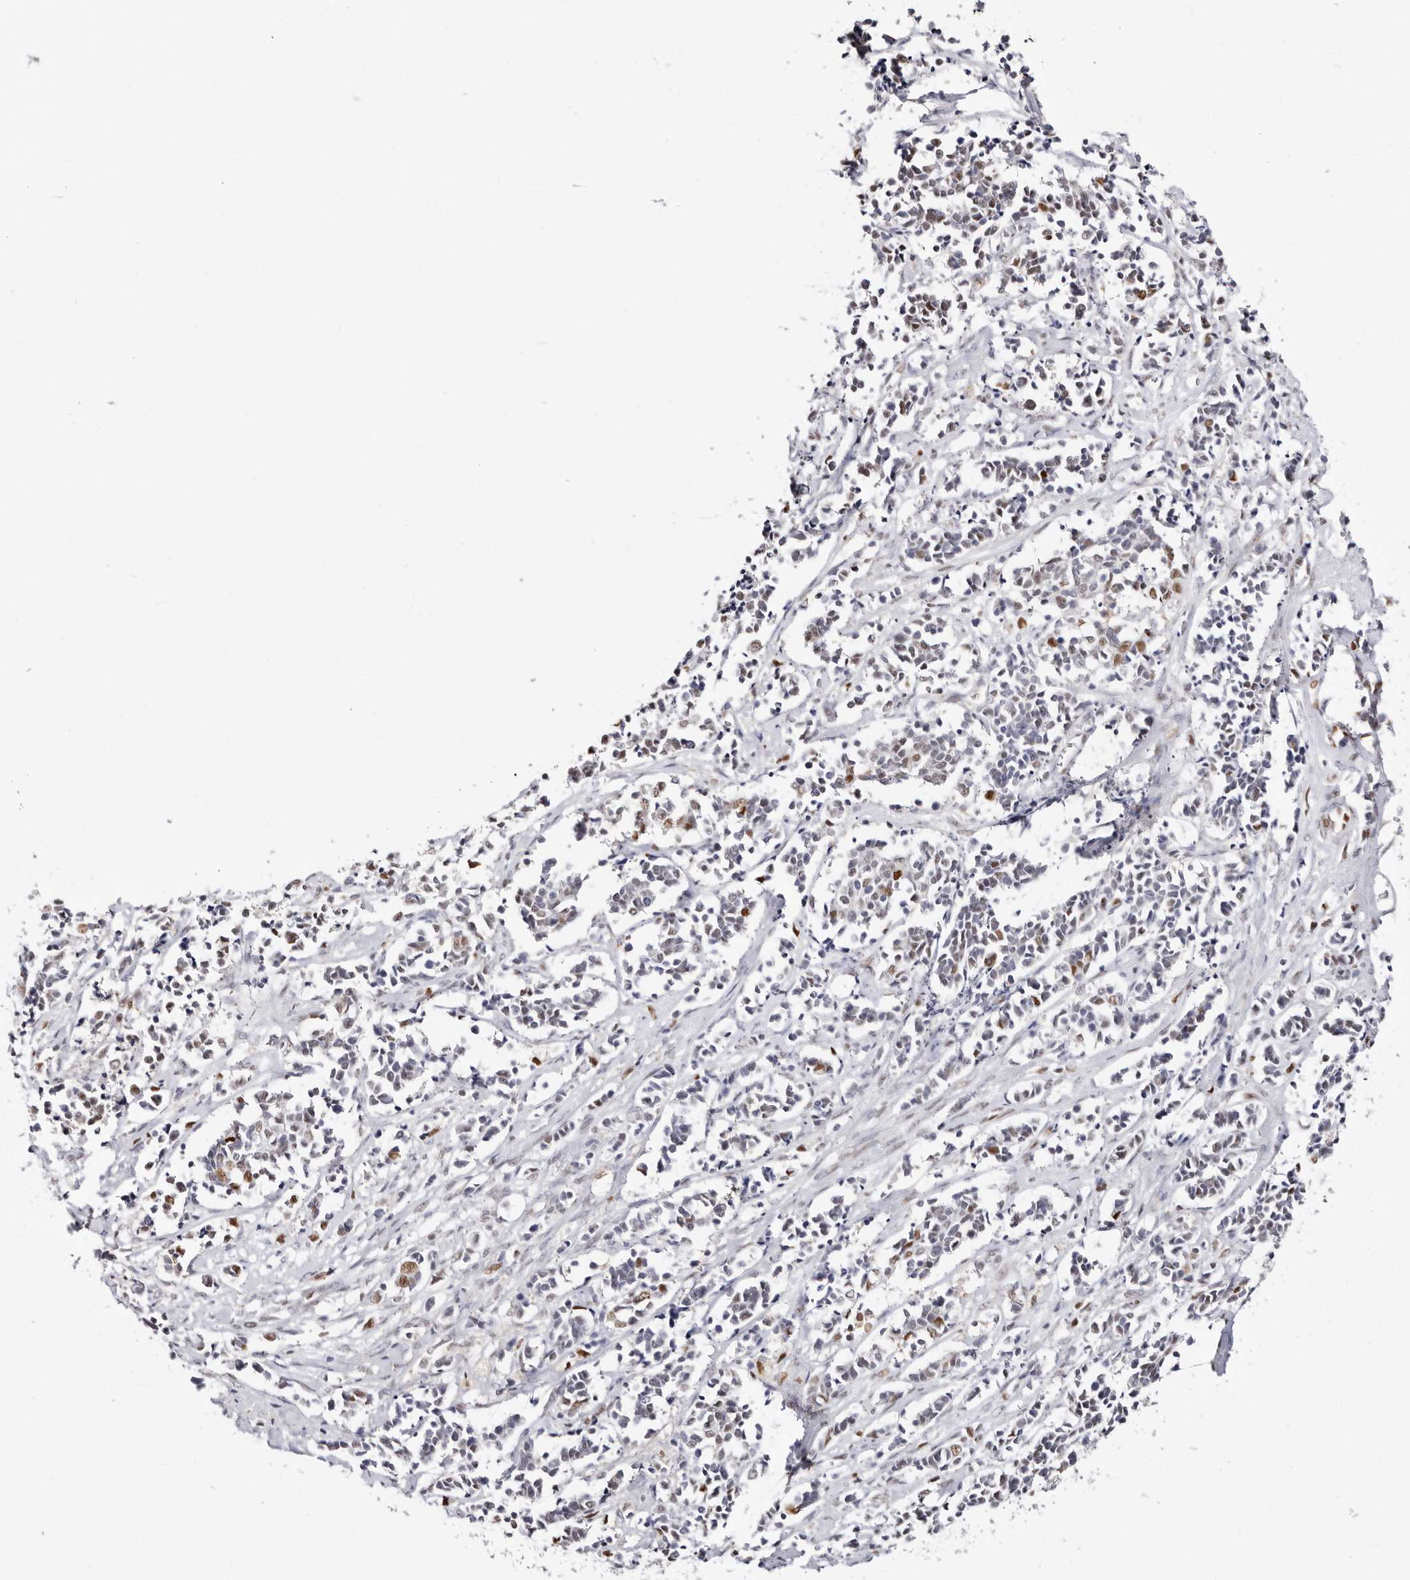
{"staining": {"intensity": "moderate", "quantity": "<25%", "location": "nuclear"}, "tissue": "cervical cancer", "cell_type": "Tumor cells", "image_type": "cancer", "snomed": [{"axis": "morphology", "description": "Normal tissue, NOS"}, {"axis": "morphology", "description": "Squamous cell carcinoma, NOS"}, {"axis": "topography", "description": "Cervix"}], "caption": "DAB immunohistochemical staining of cervical cancer reveals moderate nuclear protein staining in about <25% of tumor cells.", "gene": "TKT", "patient": {"sex": "female", "age": 35}}